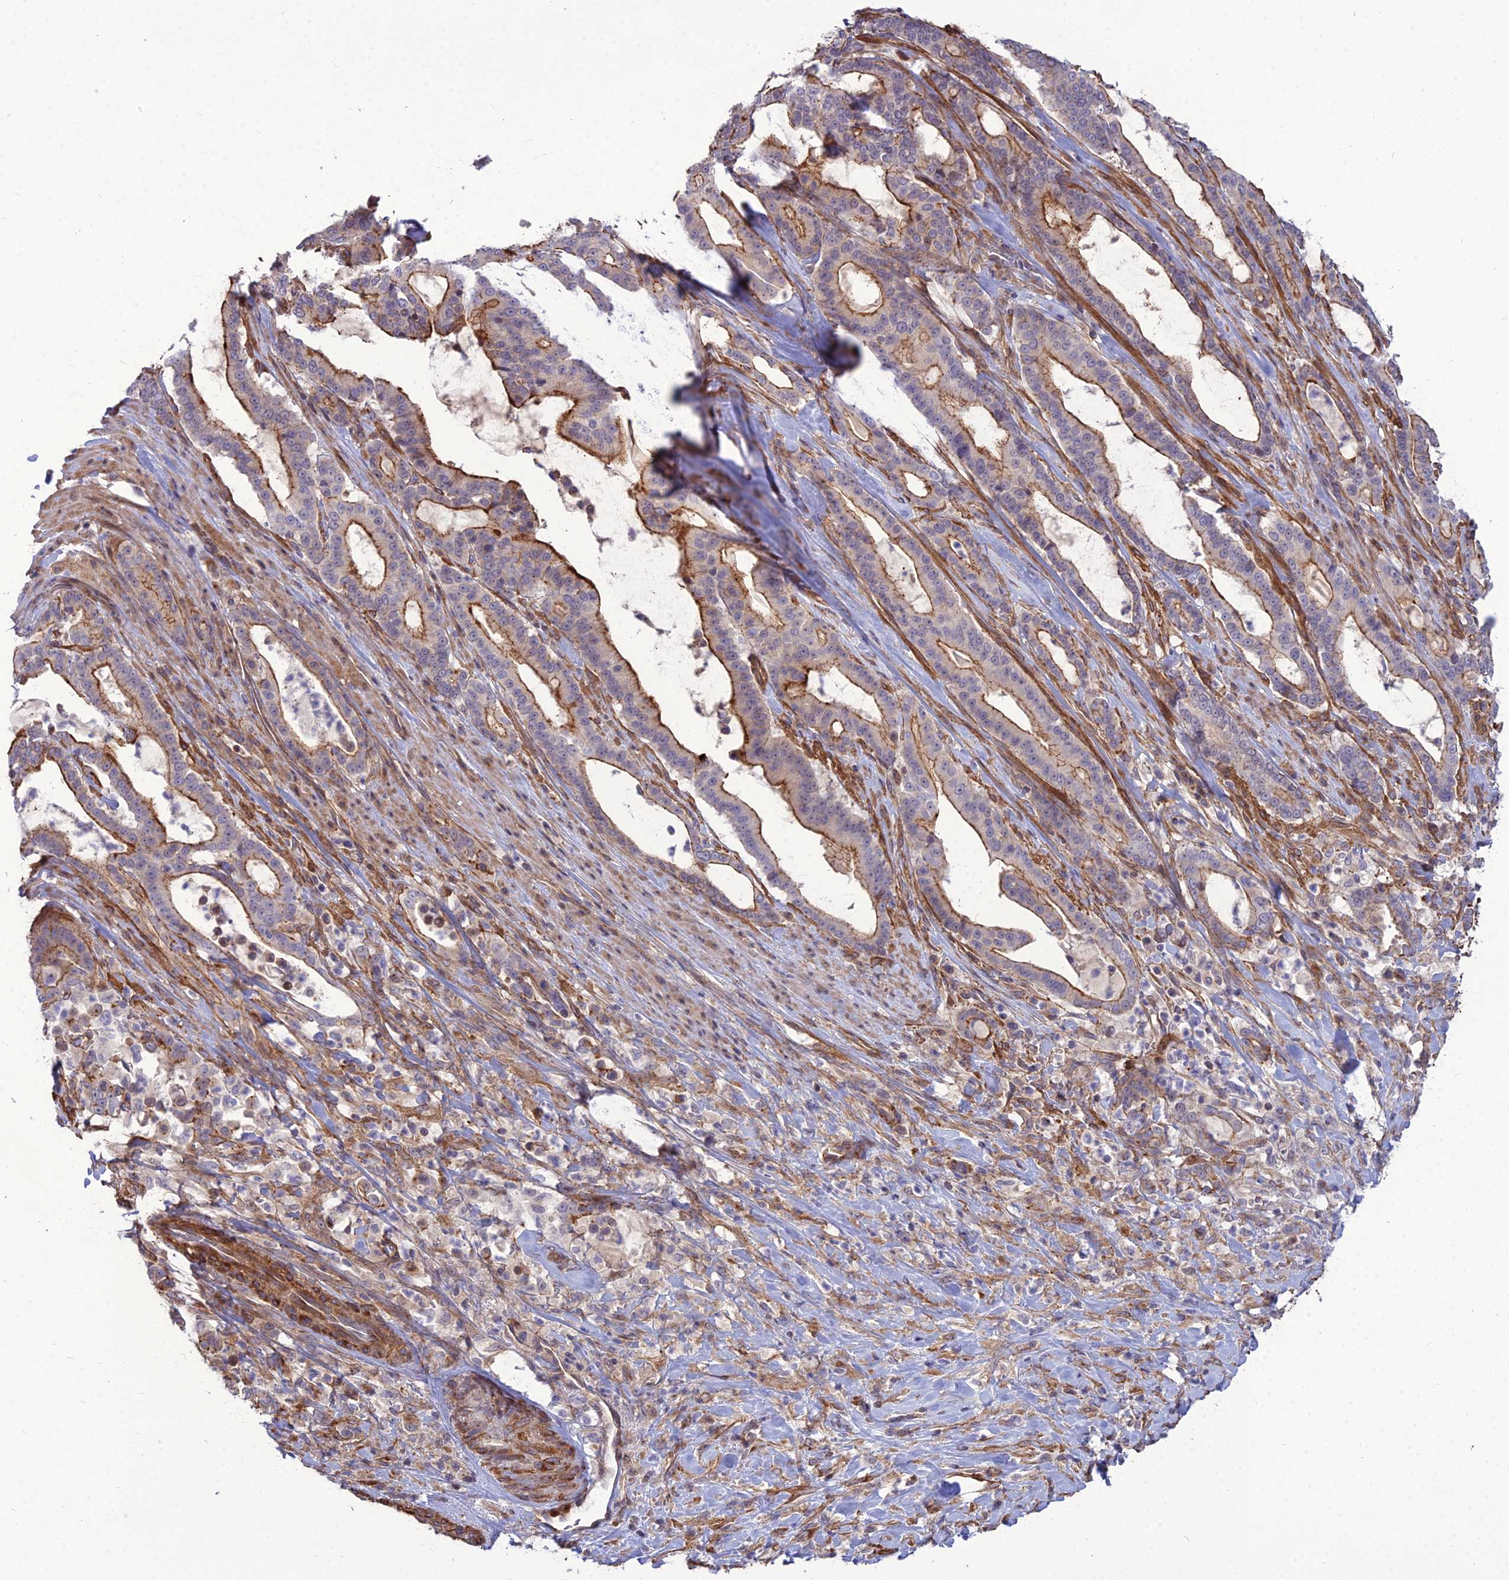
{"staining": {"intensity": "strong", "quantity": "25%-75%", "location": "cytoplasmic/membranous"}, "tissue": "pancreatic cancer", "cell_type": "Tumor cells", "image_type": "cancer", "snomed": [{"axis": "morphology", "description": "Adenocarcinoma, NOS"}, {"axis": "topography", "description": "Pancreas"}], "caption": "IHC of human pancreatic cancer (adenocarcinoma) displays high levels of strong cytoplasmic/membranous staining in approximately 25%-75% of tumor cells. (Stains: DAB (3,3'-diaminobenzidine) in brown, nuclei in blue, Microscopy: brightfield microscopy at high magnification).", "gene": "TSPYL2", "patient": {"sex": "male", "age": 63}}